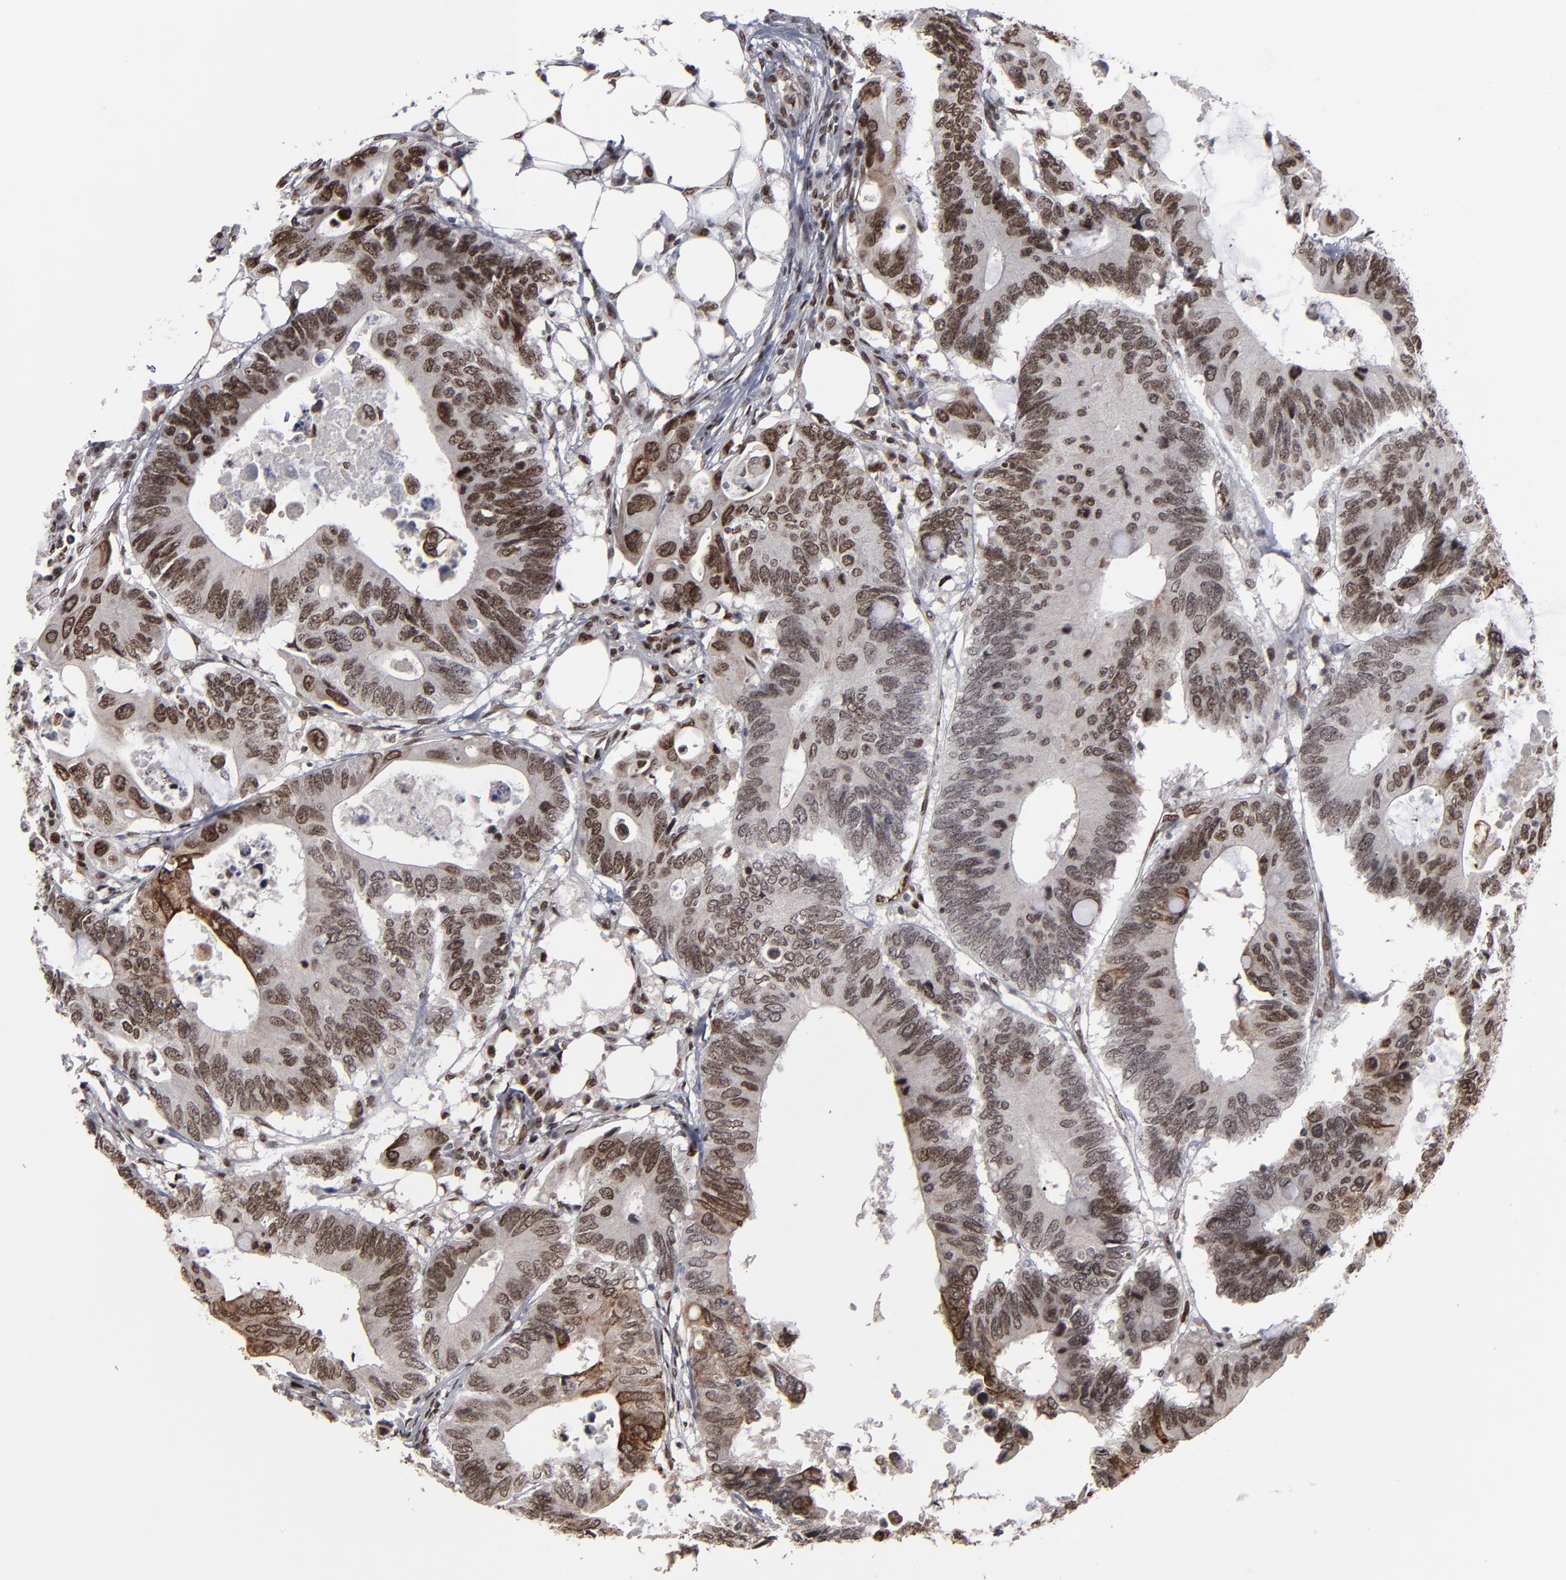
{"staining": {"intensity": "moderate", "quantity": "25%-75%", "location": "nuclear"}, "tissue": "colorectal cancer", "cell_type": "Tumor cells", "image_type": "cancer", "snomed": [{"axis": "morphology", "description": "Adenocarcinoma, NOS"}, {"axis": "topography", "description": "Colon"}], "caption": "A micrograph showing moderate nuclear staining in about 25%-75% of tumor cells in colorectal cancer, as visualized by brown immunohistochemical staining.", "gene": "BAZ1A", "patient": {"sex": "male", "age": 71}}